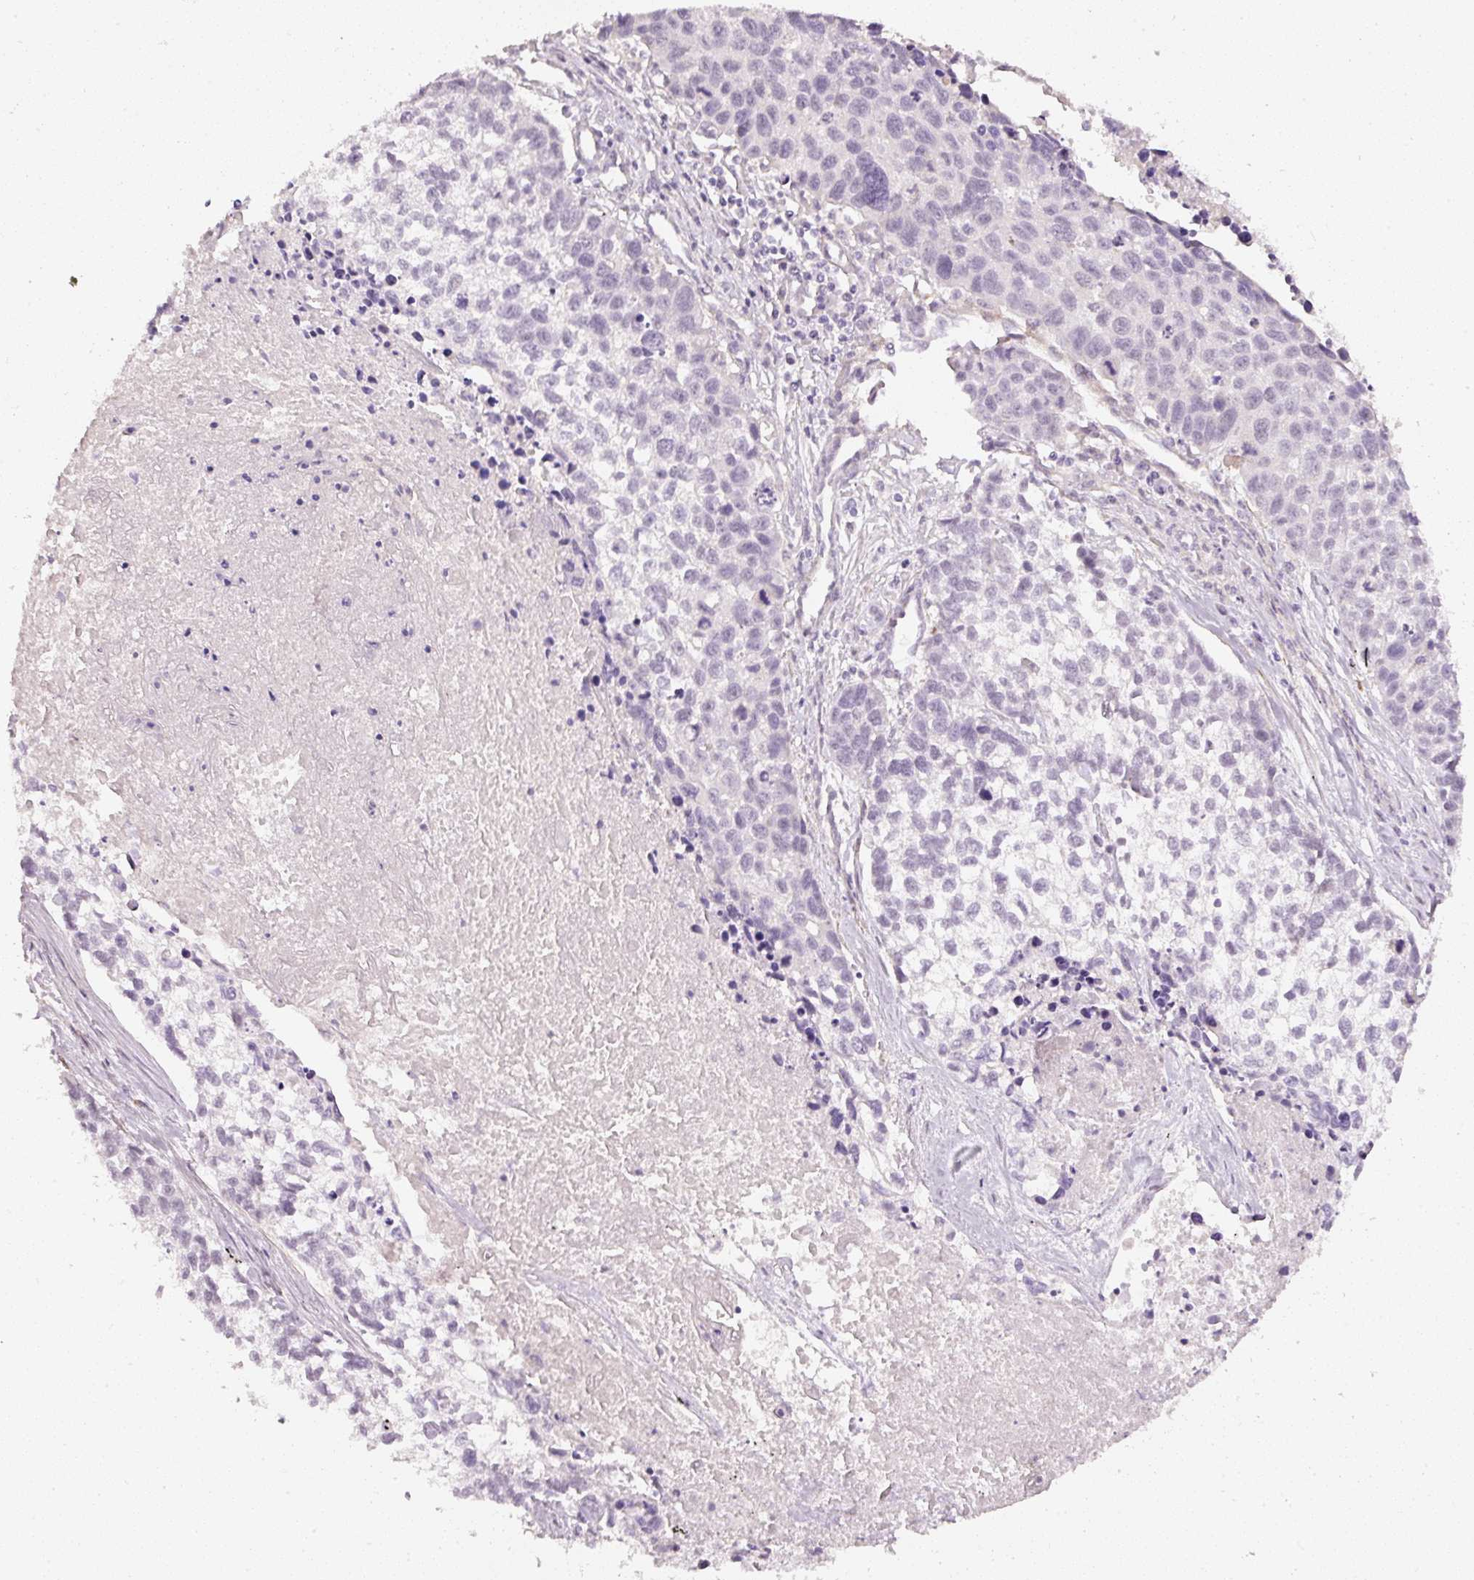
{"staining": {"intensity": "negative", "quantity": "none", "location": "none"}, "tissue": "lung cancer", "cell_type": "Tumor cells", "image_type": "cancer", "snomed": [{"axis": "morphology", "description": "Squamous cell carcinoma, NOS"}, {"axis": "topography", "description": "Lung"}], "caption": "IHC micrograph of neoplastic tissue: lung squamous cell carcinoma stained with DAB (3,3'-diaminobenzidine) demonstrates no significant protein positivity in tumor cells.", "gene": "TOGARAM1", "patient": {"sex": "male", "age": 74}}